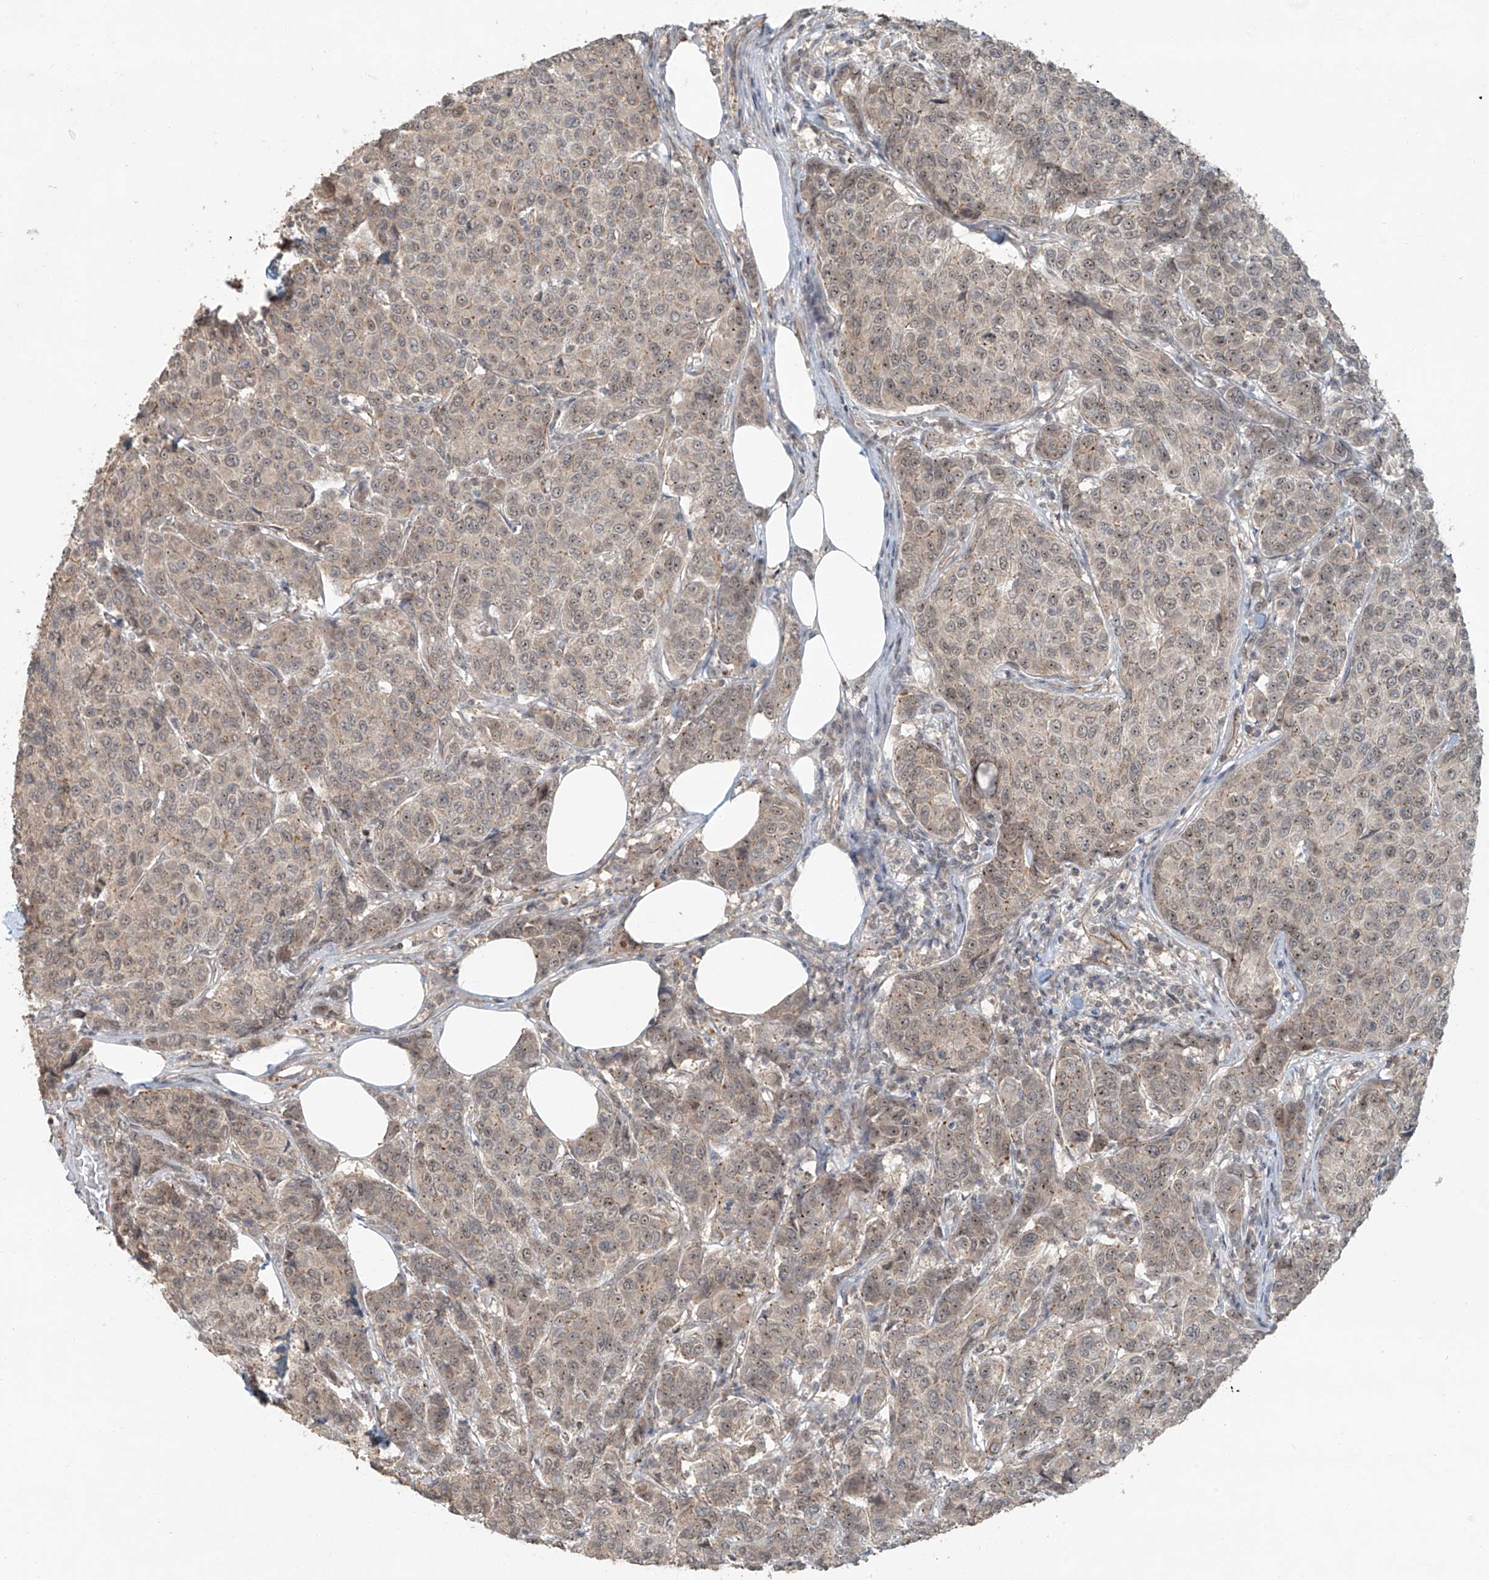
{"staining": {"intensity": "weak", "quantity": ">75%", "location": "cytoplasmic/membranous,nuclear"}, "tissue": "breast cancer", "cell_type": "Tumor cells", "image_type": "cancer", "snomed": [{"axis": "morphology", "description": "Duct carcinoma"}, {"axis": "topography", "description": "Breast"}], "caption": "Breast cancer (intraductal carcinoma) stained for a protein (brown) reveals weak cytoplasmic/membranous and nuclear positive staining in approximately >75% of tumor cells.", "gene": "ZNF16", "patient": {"sex": "female", "age": 55}}